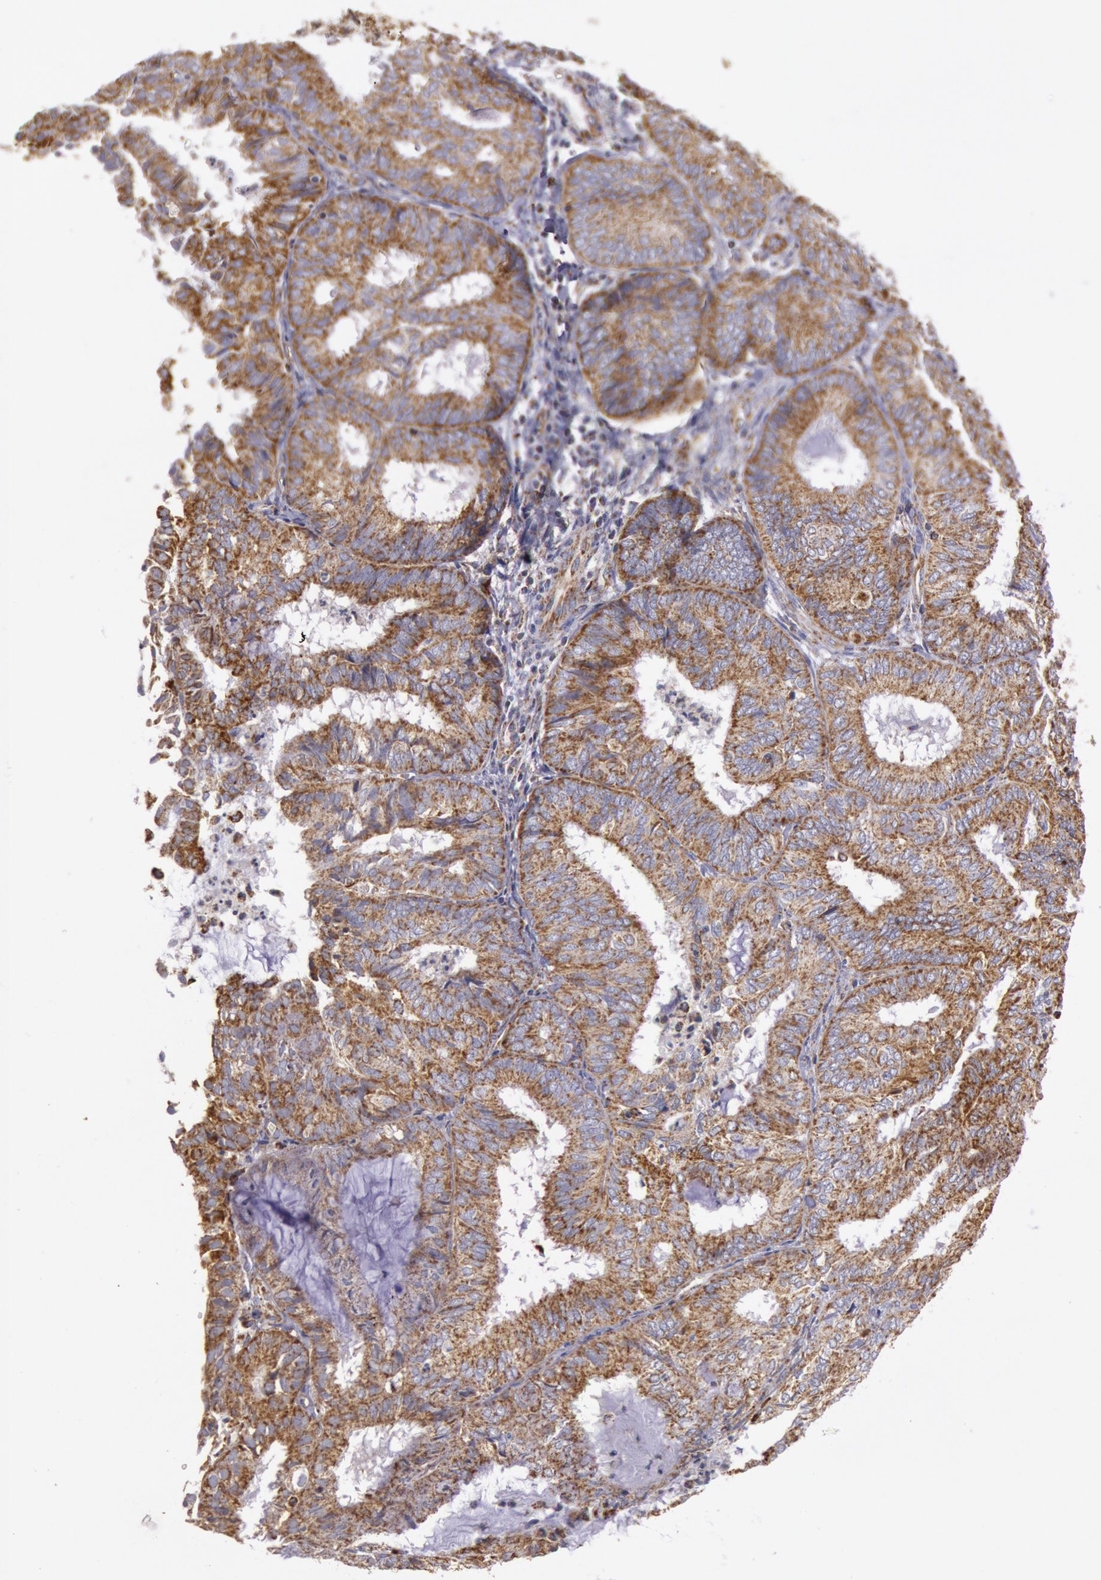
{"staining": {"intensity": "strong", "quantity": ">75%", "location": "cytoplasmic/membranous"}, "tissue": "endometrial cancer", "cell_type": "Tumor cells", "image_type": "cancer", "snomed": [{"axis": "morphology", "description": "Adenocarcinoma, NOS"}, {"axis": "topography", "description": "Endometrium"}], "caption": "Protein expression analysis of adenocarcinoma (endometrial) exhibits strong cytoplasmic/membranous expression in approximately >75% of tumor cells.", "gene": "CYC1", "patient": {"sex": "female", "age": 59}}